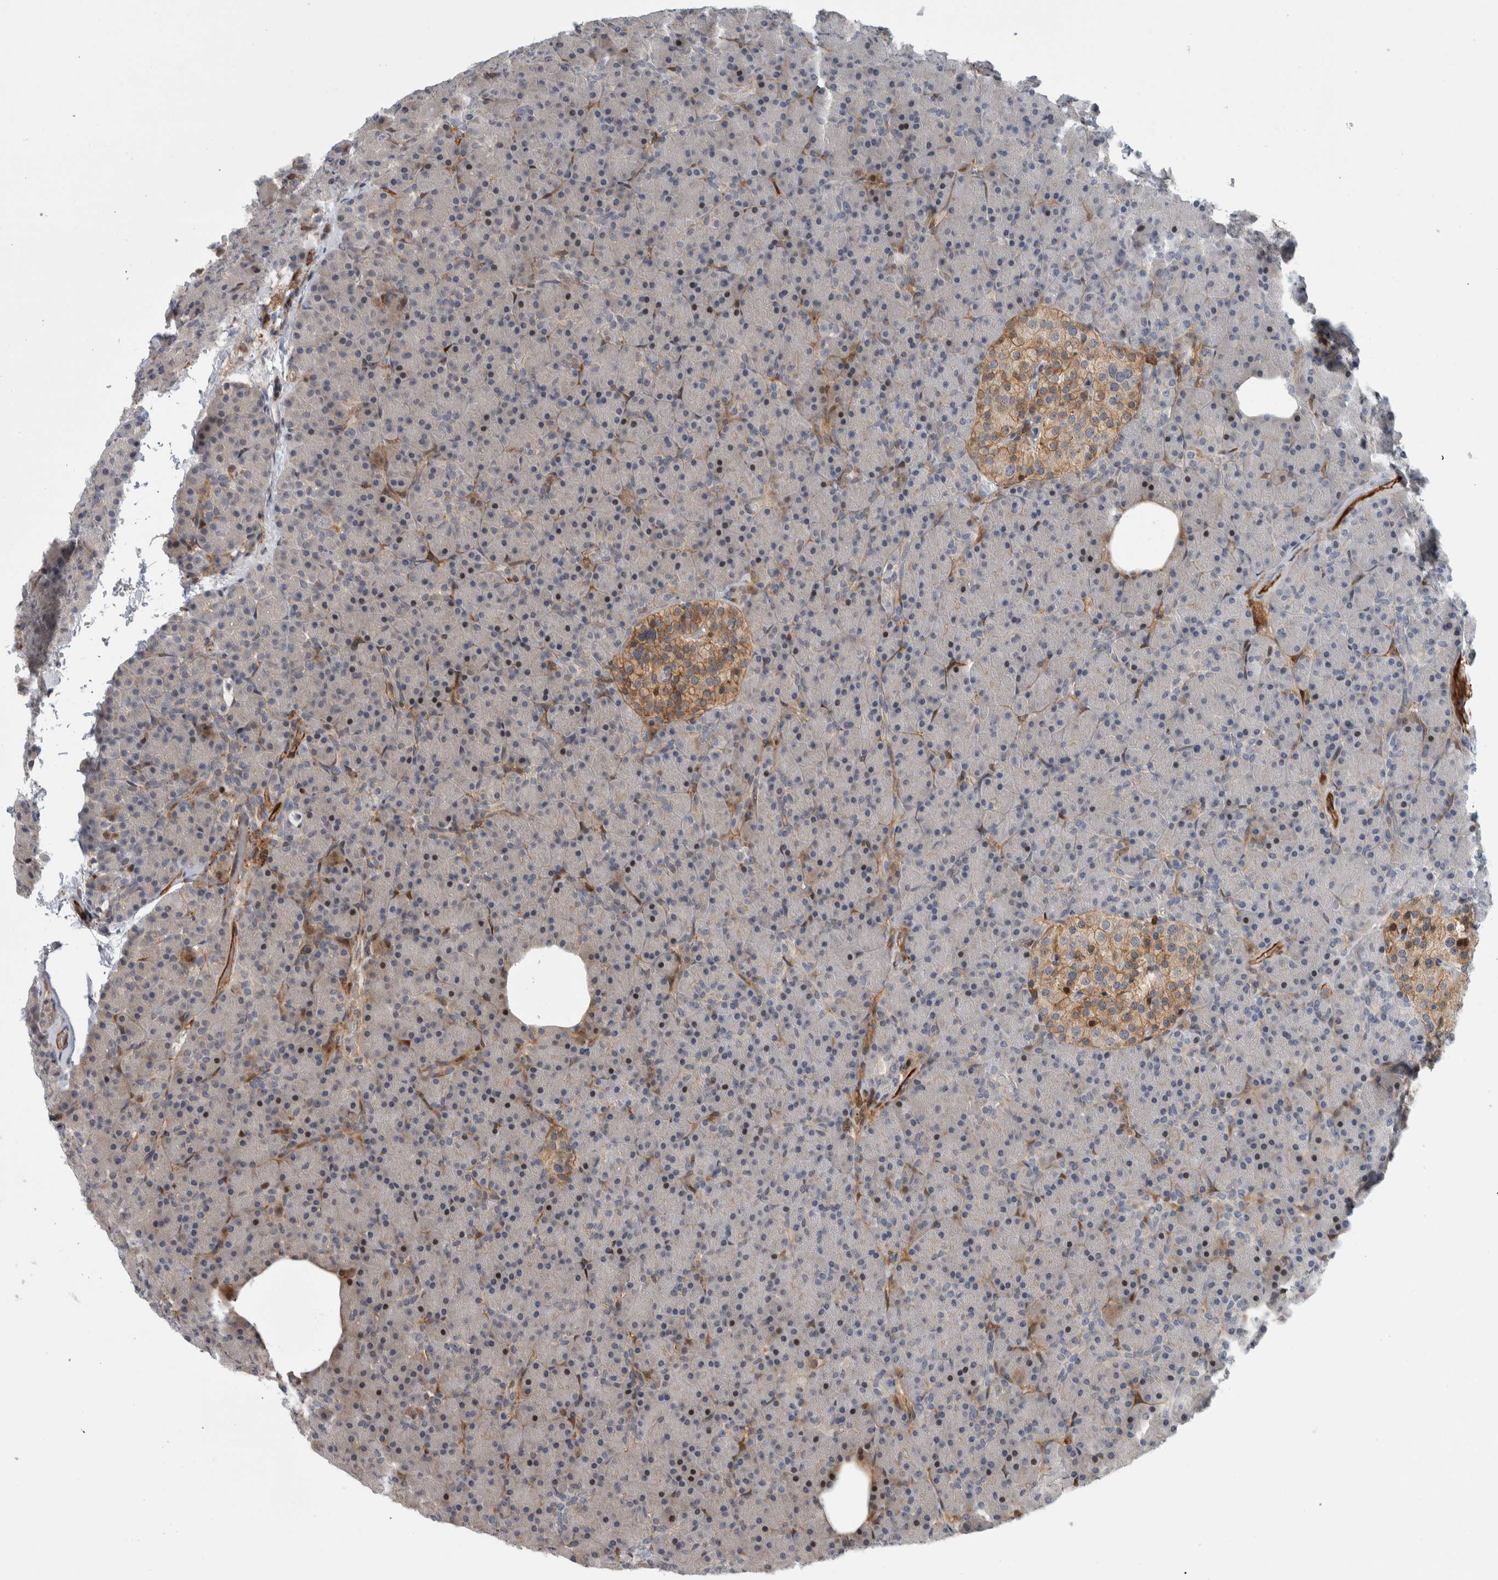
{"staining": {"intensity": "moderate", "quantity": "<25%", "location": "nuclear"}, "tissue": "pancreas", "cell_type": "Exocrine glandular cells", "image_type": "normal", "snomed": [{"axis": "morphology", "description": "Normal tissue, NOS"}, {"axis": "topography", "description": "Pancreas"}], "caption": "A brown stain highlights moderate nuclear staining of a protein in exocrine glandular cells of normal human pancreas. (Stains: DAB (3,3'-diaminobenzidine) in brown, nuclei in blue, Microscopy: brightfield microscopy at high magnification).", "gene": "MSL1", "patient": {"sex": "female", "age": 43}}